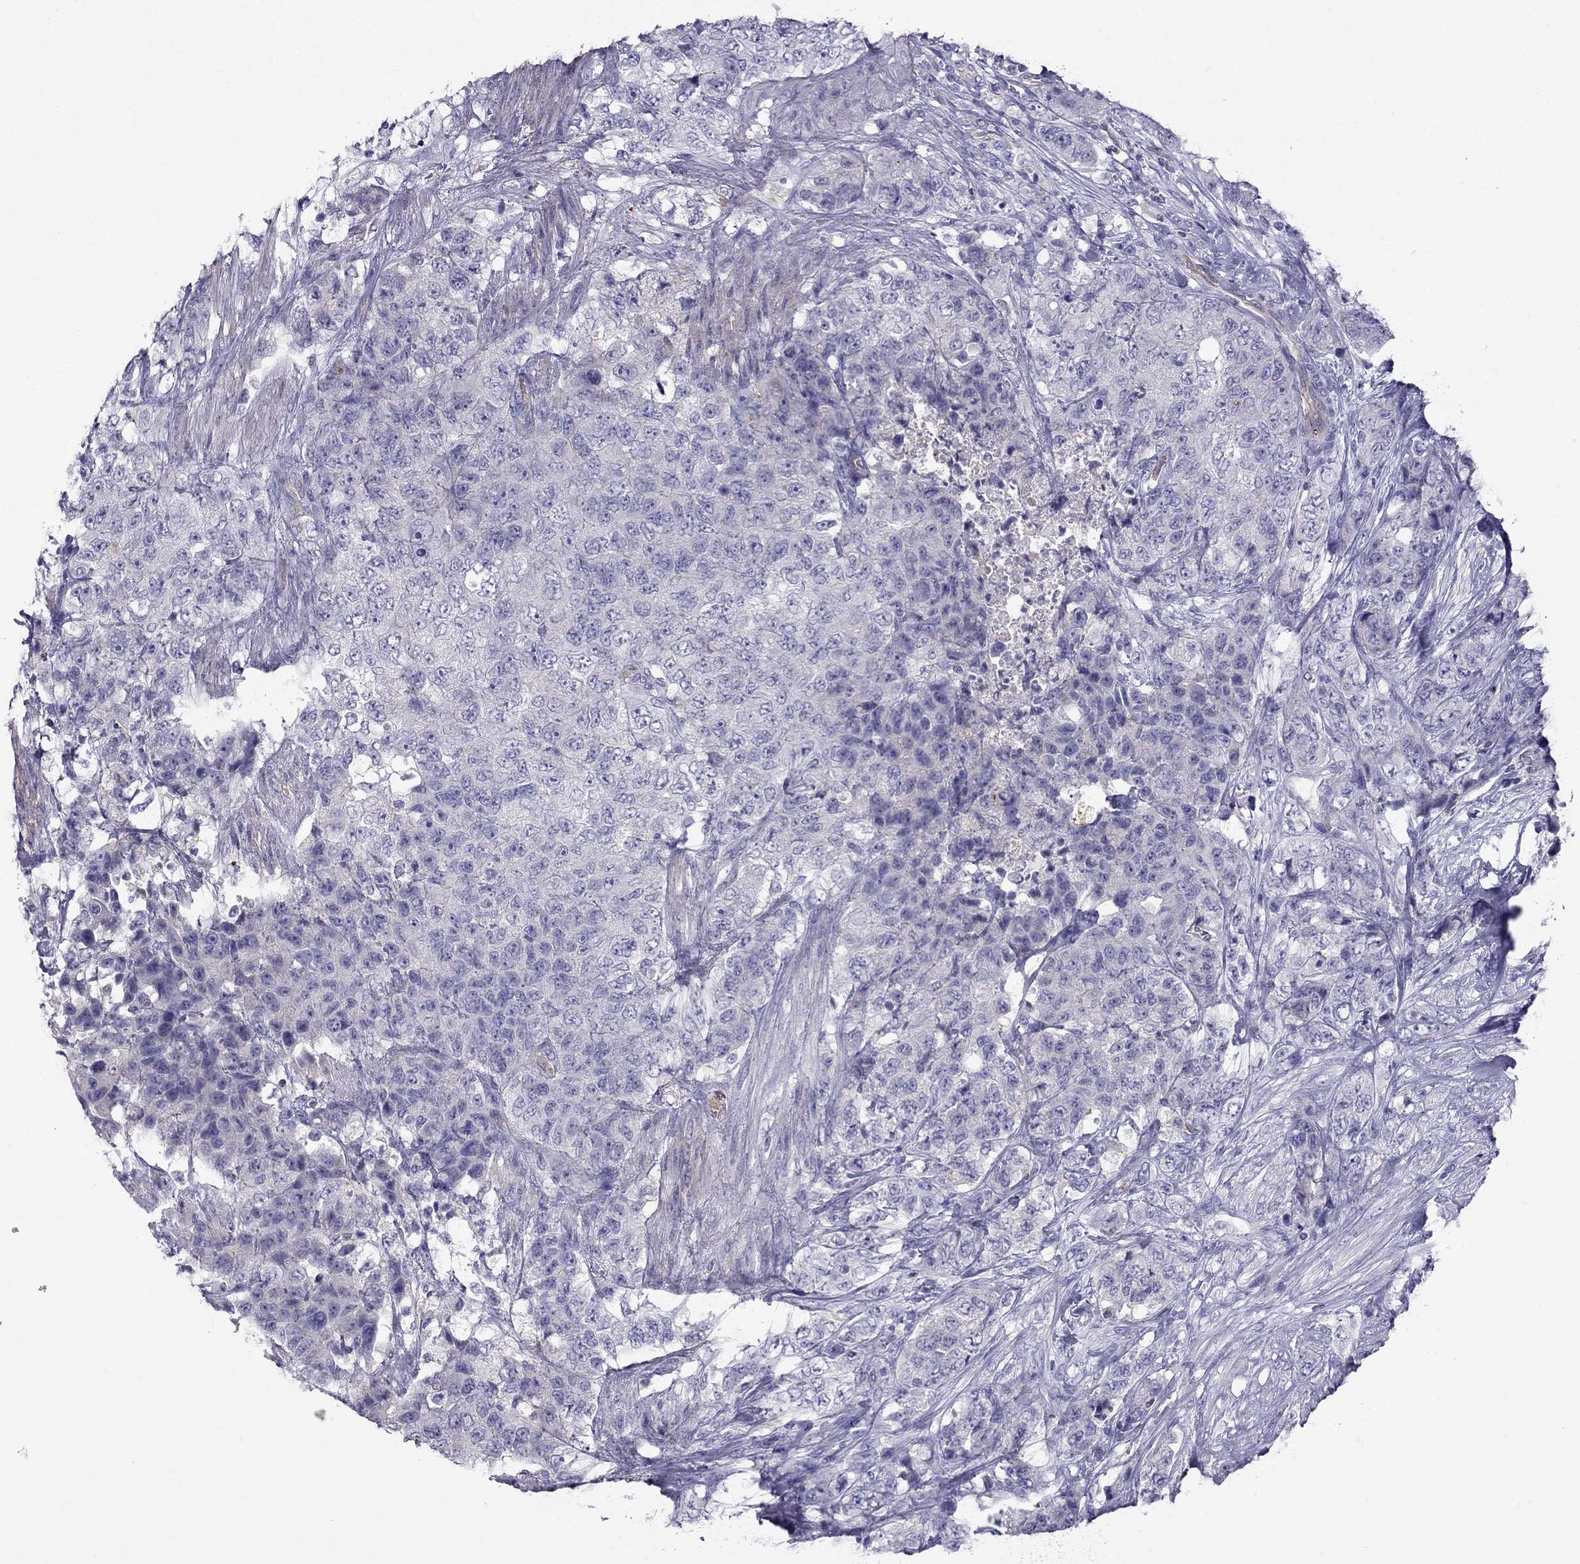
{"staining": {"intensity": "negative", "quantity": "none", "location": "none"}, "tissue": "urothelial cancer", "cell_type": "Tumor cells", "image_type": "cancer", "snomed": [{"axis": "morphology", "description": "Urothelial carcinoma, High grade"}, {"axis": "topography", "description": "Urinary bladder"}], "caption": "The image demonstrates no significant positivity in tumor cells of urothelial cancer.", "gene": "STOML3", "patient": {"sex": "female", "age": 78}}